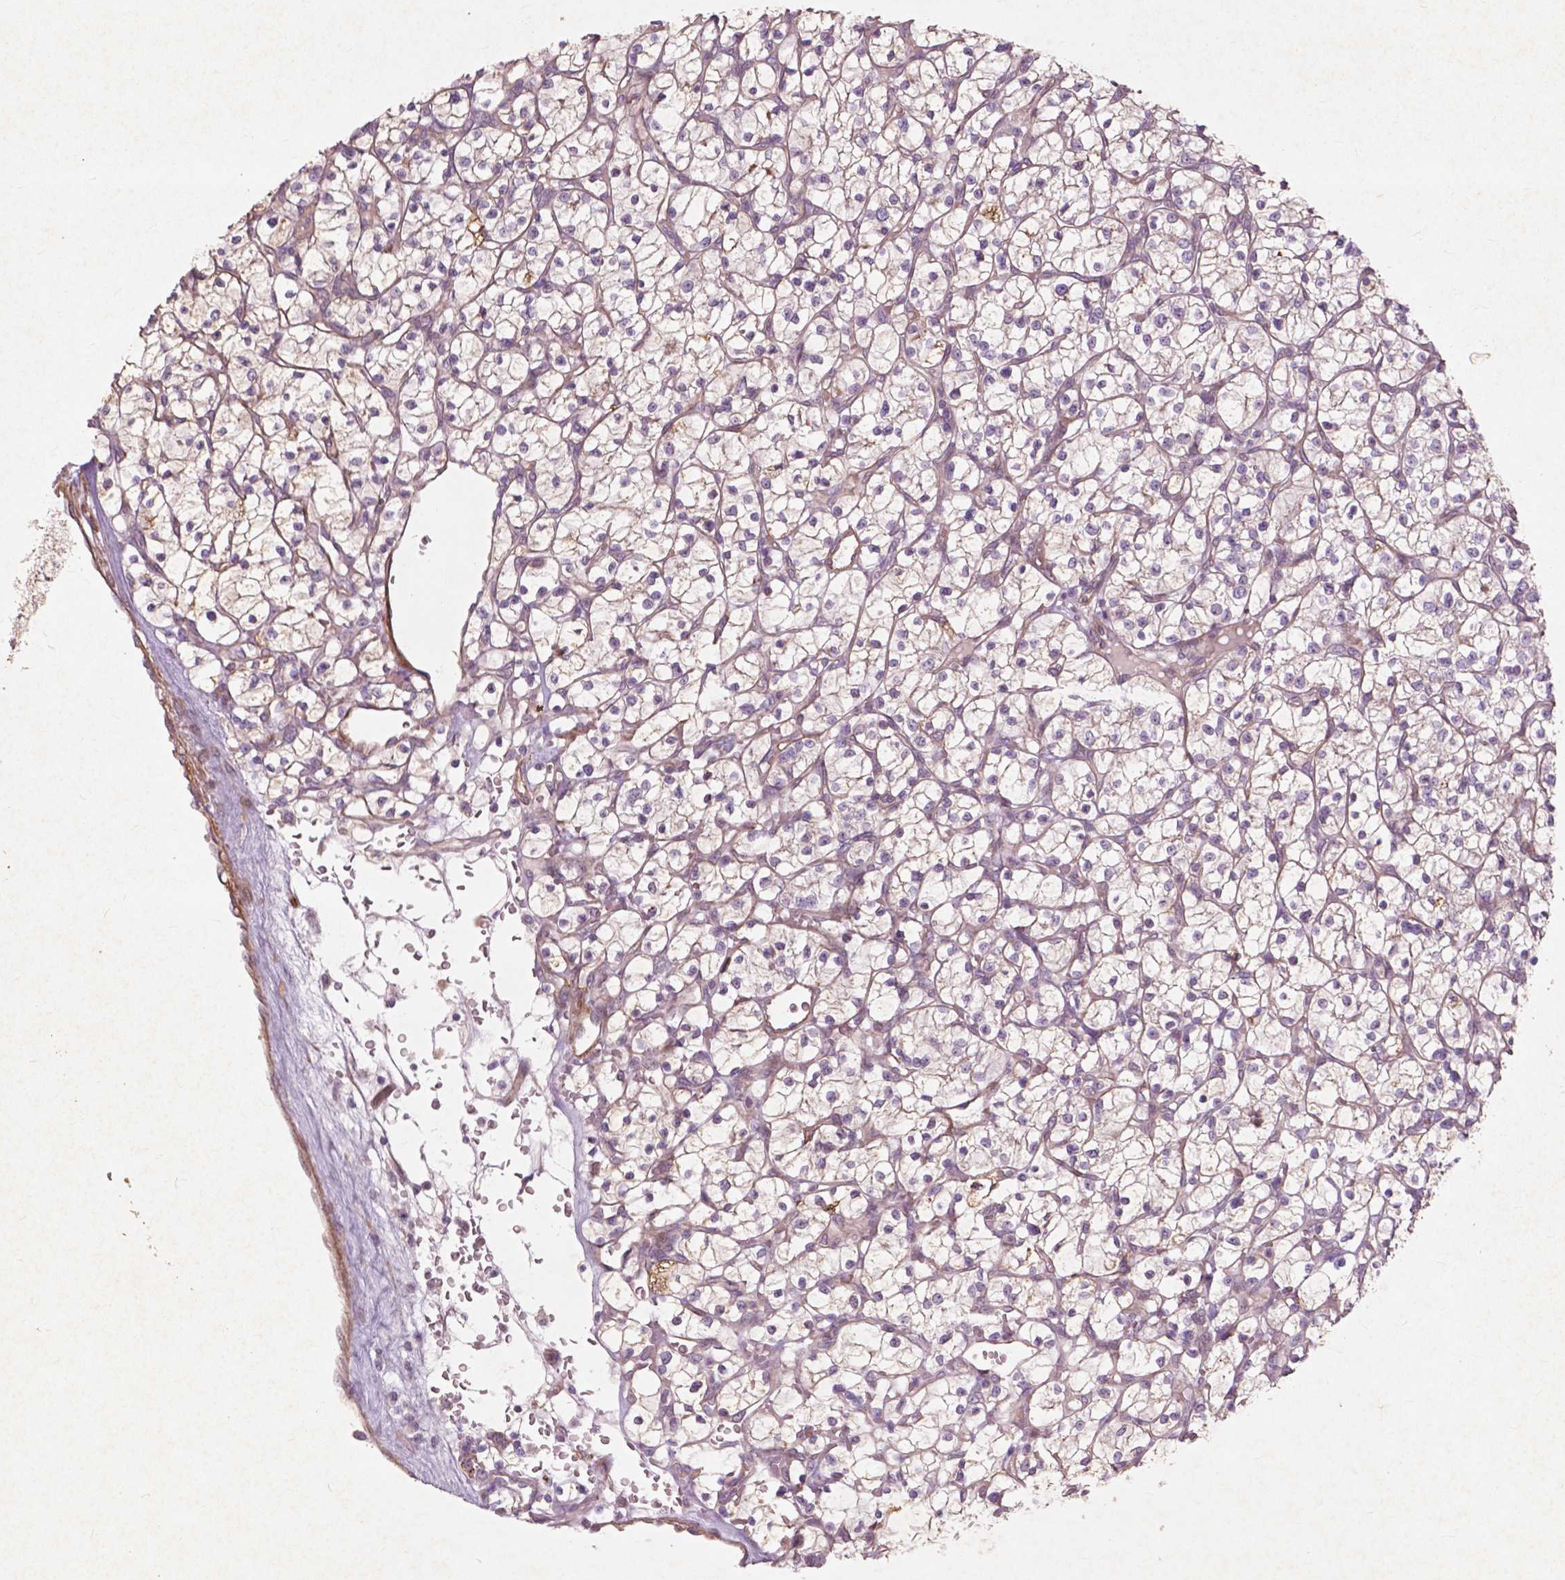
{"staining": {"intensity": "negative", "quantity": "none", "location": "none"}, "tissue": "renal cancer", "cell_type": "Tumor cells", "image_type": "cancer", "snomed": [{"axis": "morphology", "description": "Adenocarcinoma, NOS"}, {"axis": "topography", "description": "Kidney"}], "caption": "A high-resolution photomicrograph shows IHC staining of adenocarcinoma (renal), which shows no significant staining in tumor cells.", "gene": "RFPL4B", "patient": {"sex": "female", "age": 64}}